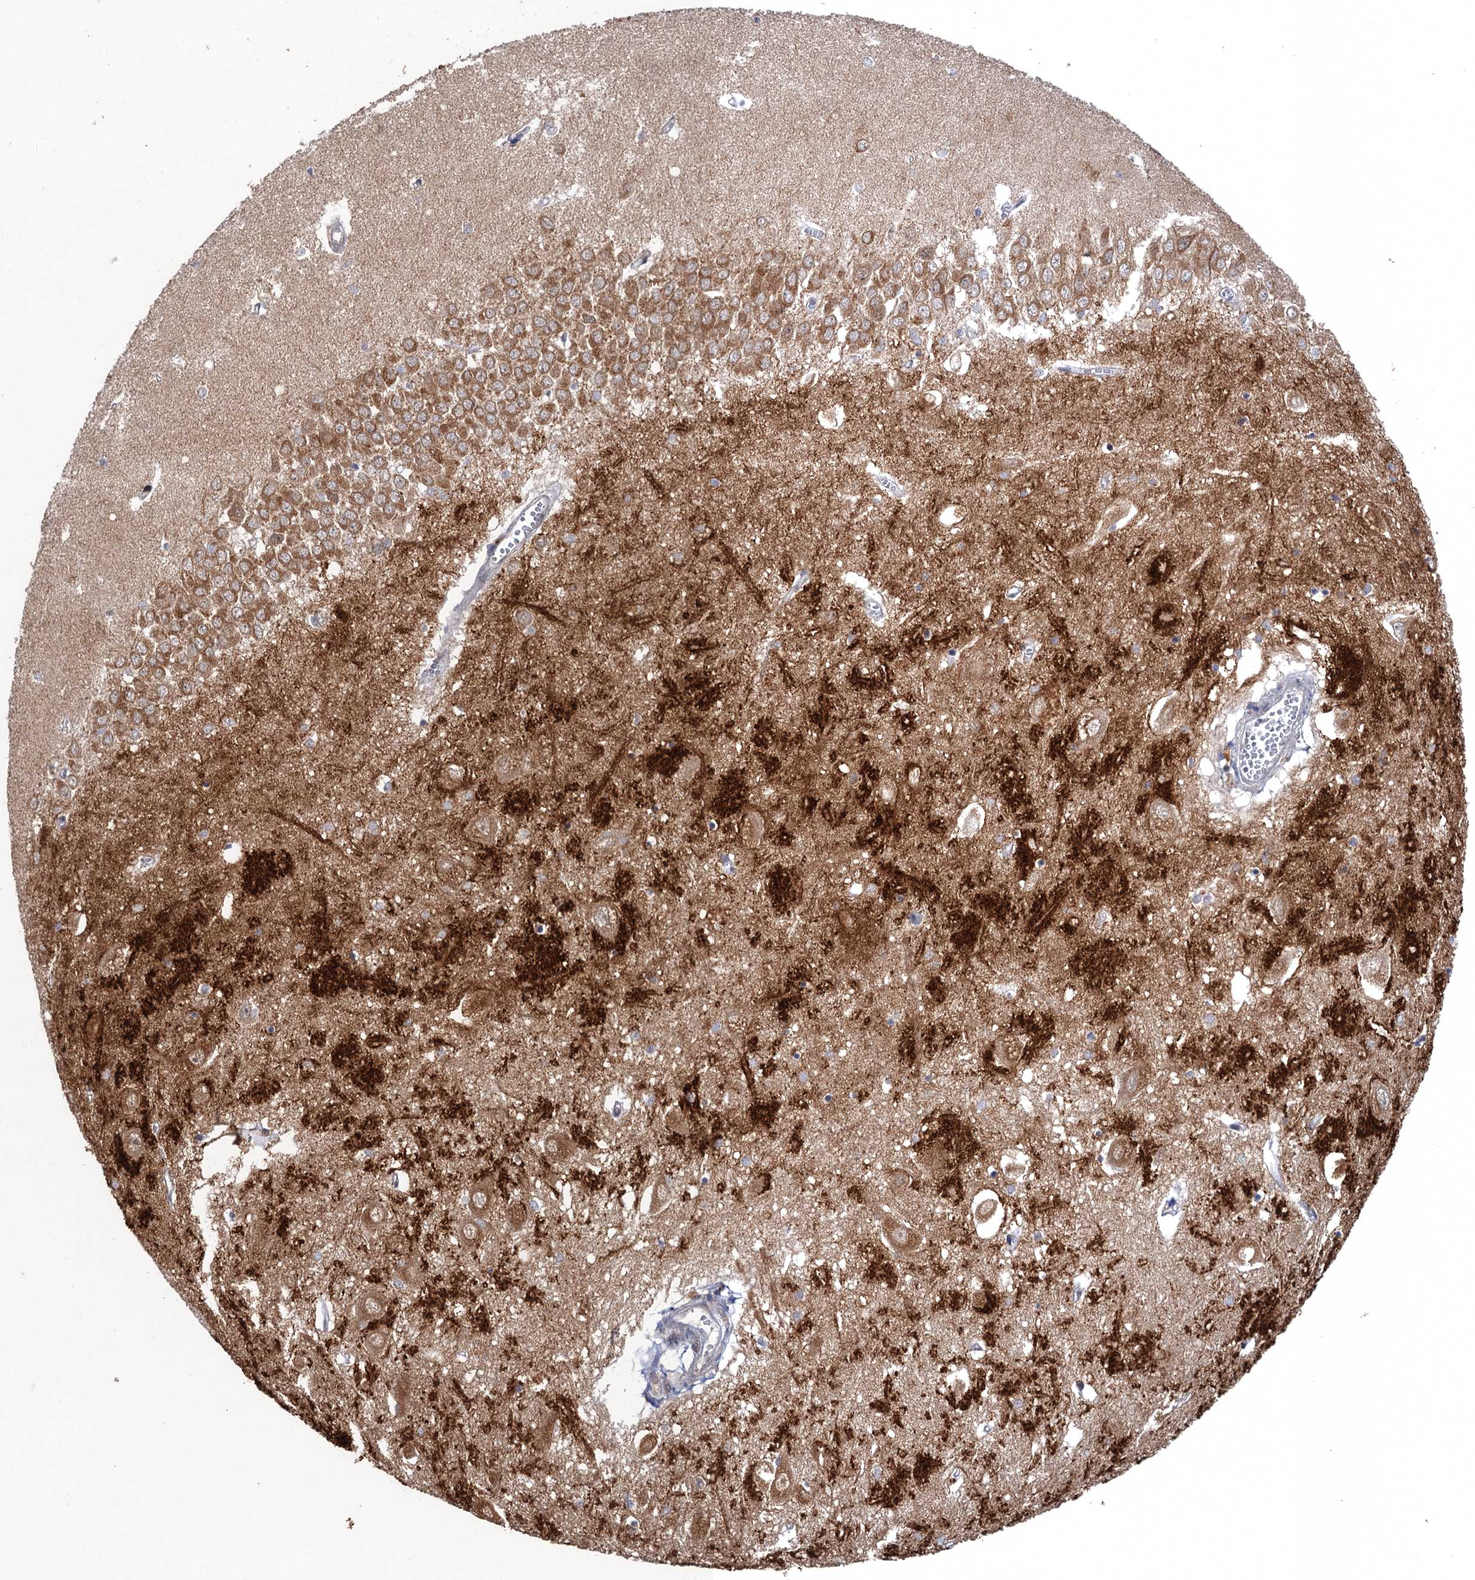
{"staining": {"intensity": "negative", "quantity": "none", "location": "none"}, "tissue": "hippocampus", "cell_type": "Glial cells", "image_type": "normal", "snomed": [{"axis": "morphology", "description": "Normal tissue, NOS"}, {"axis": "topography", "description": "Hippocampus"}], "caption": "Immunohistochemical staining of unremarkable hippocampus displays no significant staining in glial cells. Nuclei are stained in blue.", "gene": "BMERB1", "patient": {"sex": "female", "age": 64}}